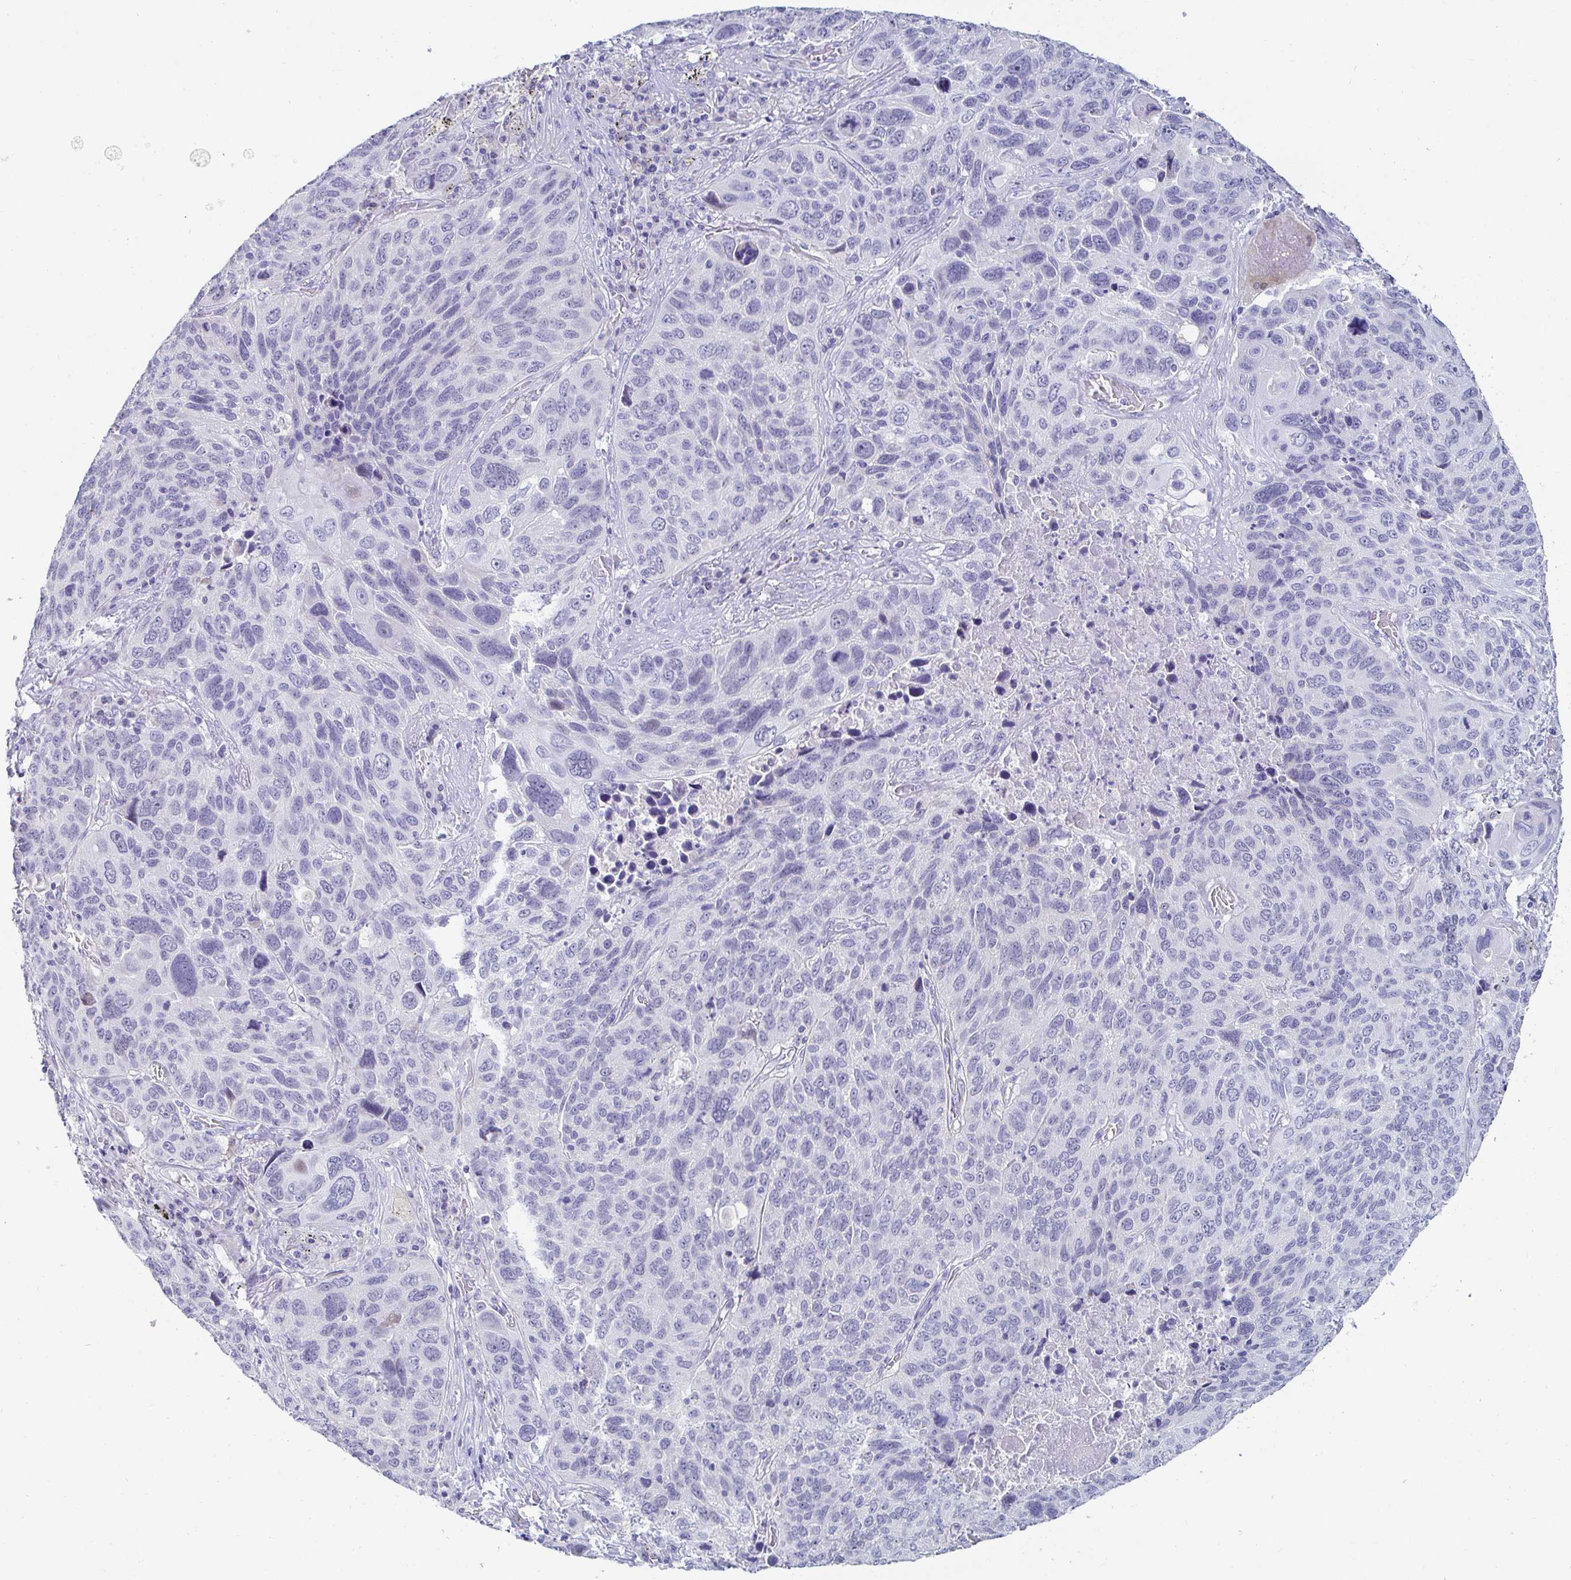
{"staining": {"intensity": "negative", "quantity": "none", "location": "none"}, "tissue": "lung cancer", "cell_type": "Tumor cells", "image_type": "cancer", "snomed": [{"axis": "morphology", "description": "Squamous cell carcinoma, NOS"}, {"axis": "topography", "description": "Lung"}], "caption": "The histopathology image reveals no significant positivity in tumor cells of lung cancer.", "gene": "OR10K1", "patient": {"sex": "male", "age": 68}}